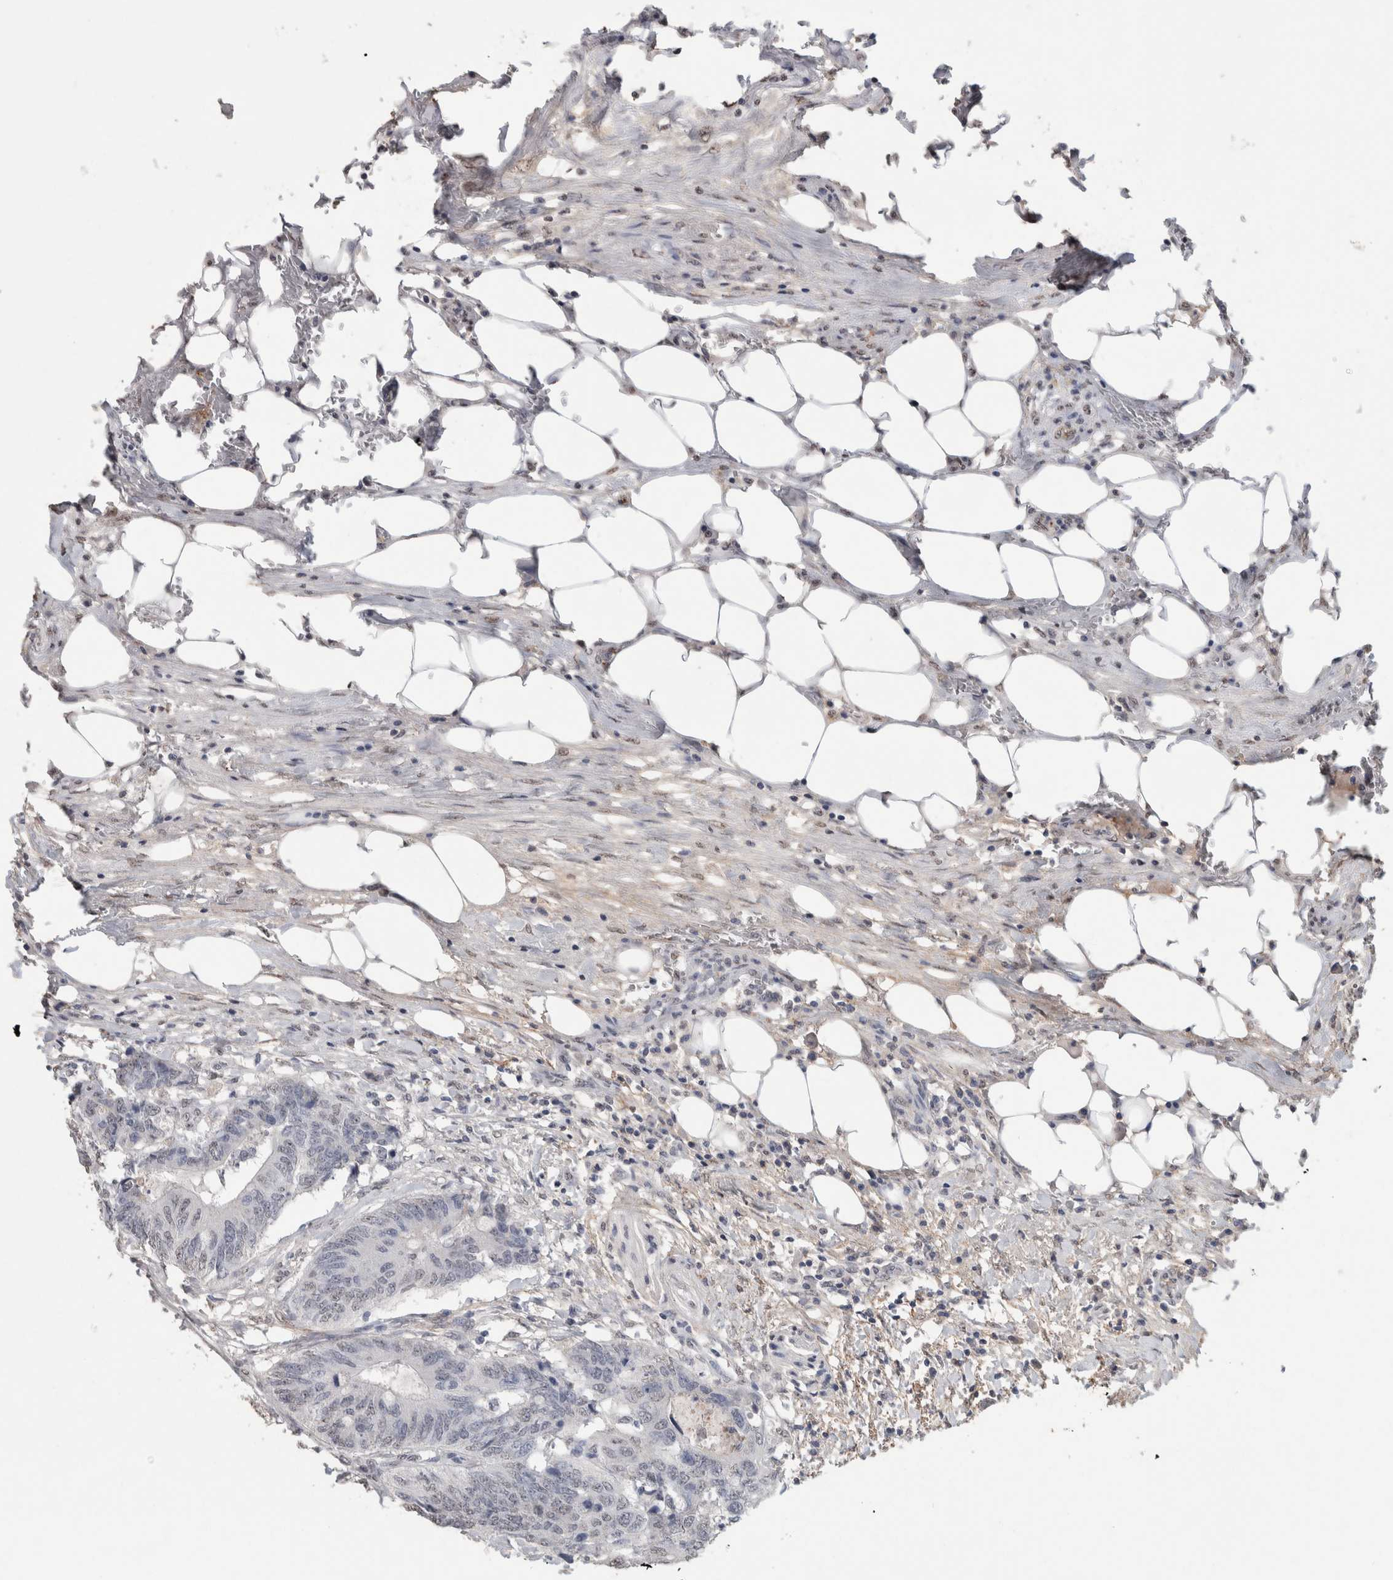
{"staining": {"intensity": "negative", "quantity": "none", "location": "none"}, "tissue": "colorectal cancer", "cell_type": "Tumor cells", "image_type": "cancer", "snomed": [{"axis": "morphology", "description": "Adenocarcinoma, NOS"}, {"axis": "topography", "description": "Colon"}], "caption": "Protein analysis of colorectal adenocarcinoma displays no significant positivity in tumor cells.", "gene": "LTBP1", "patient": {"sex": "male", "age": 56}}